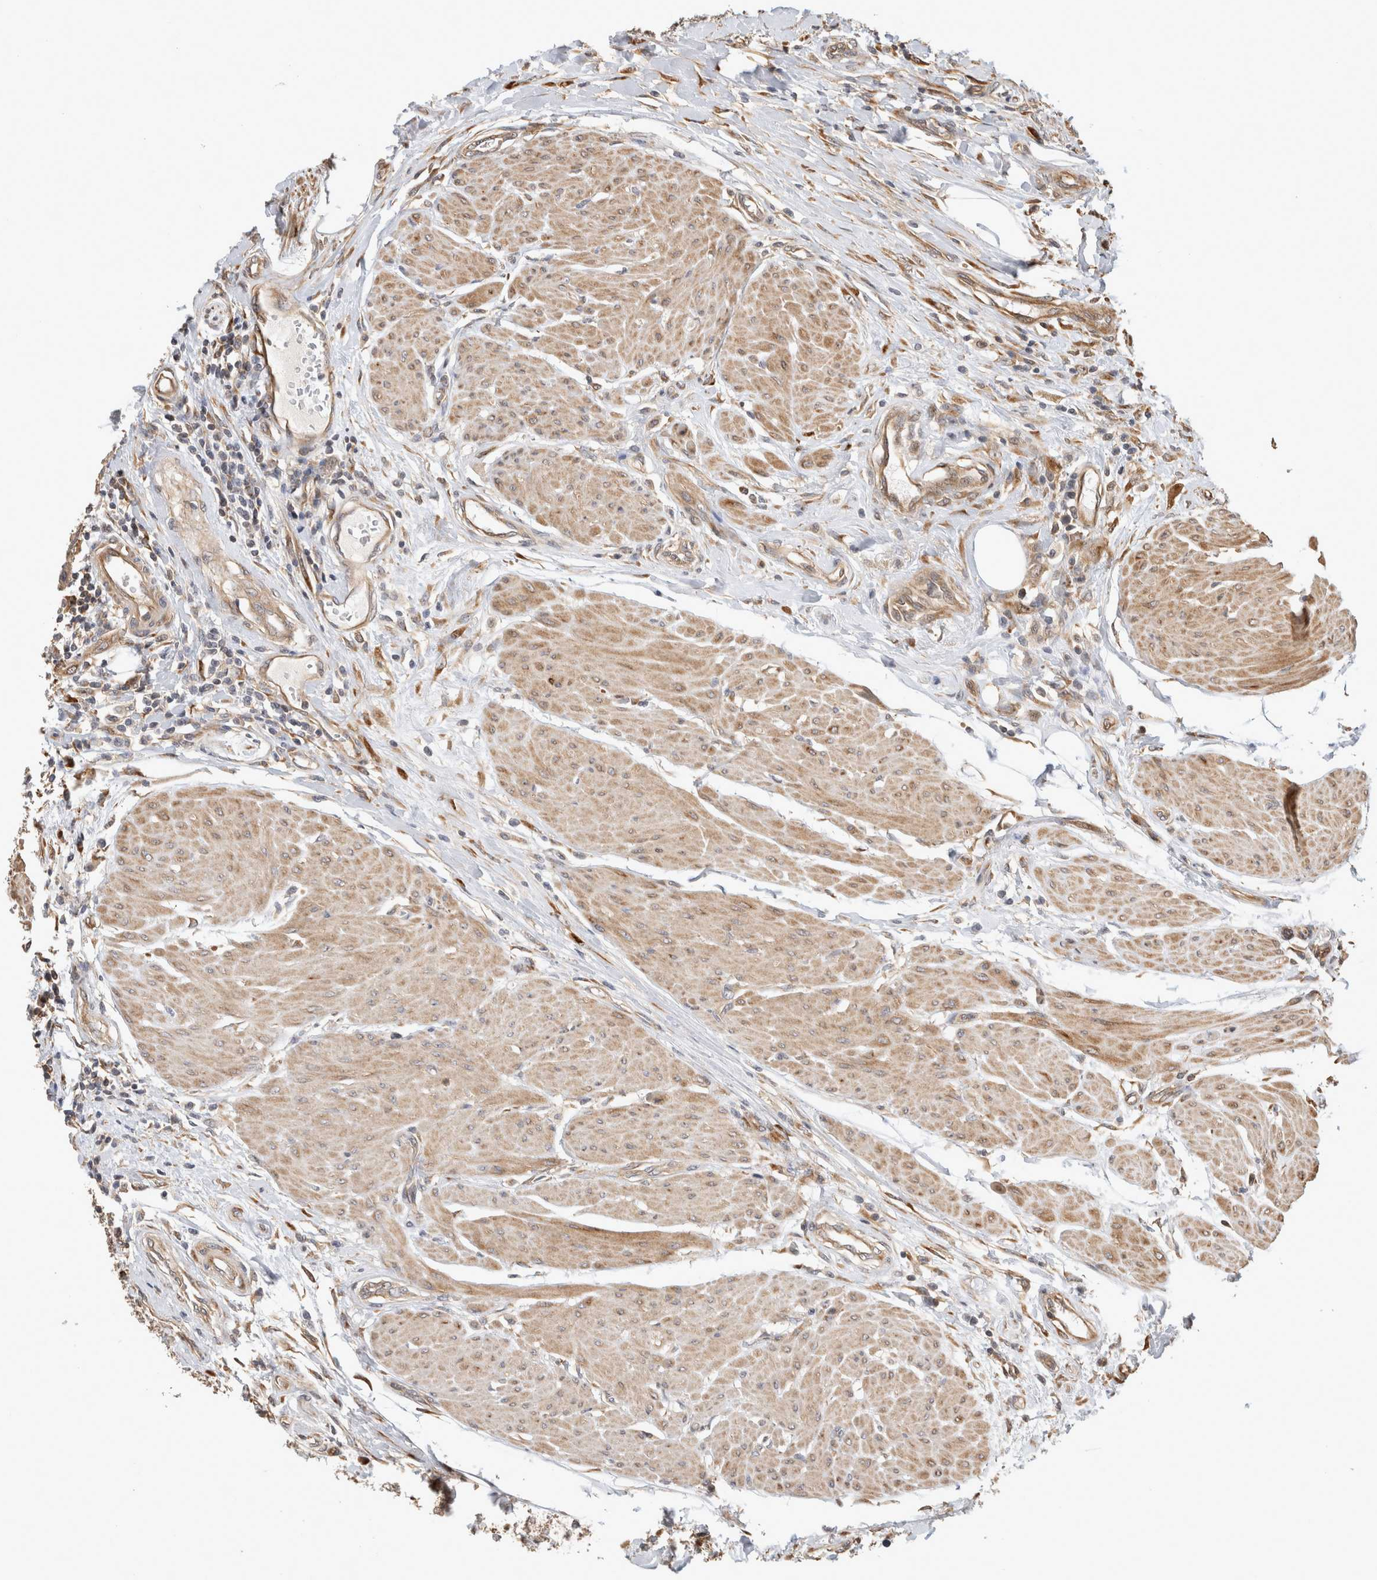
{"staining": {"intensity": "weak", "quantity": ">75%", "location": "cytoplasmic/membranous"}, "tissue": "urothelial cancer", "cell_type": "Tumor cells", "image_type": "cancer", "snomed": [{"axis": "morphology", "description": "Urothelial carcinoma, High grade"}, {"axis": "topography", "description": "Urinary bladder"}], "caption": "Immunohistochemistry (DAB) staining of human high-grade urothelial carcinoma shows weak cytoplasmic/membranous protein staining in about >75% of tumor cells. (Brightfield microscopy of DAB IHC at high magnification).", "gene": "PCDHB15", "patient": {"sex": "male", "age": 35}}